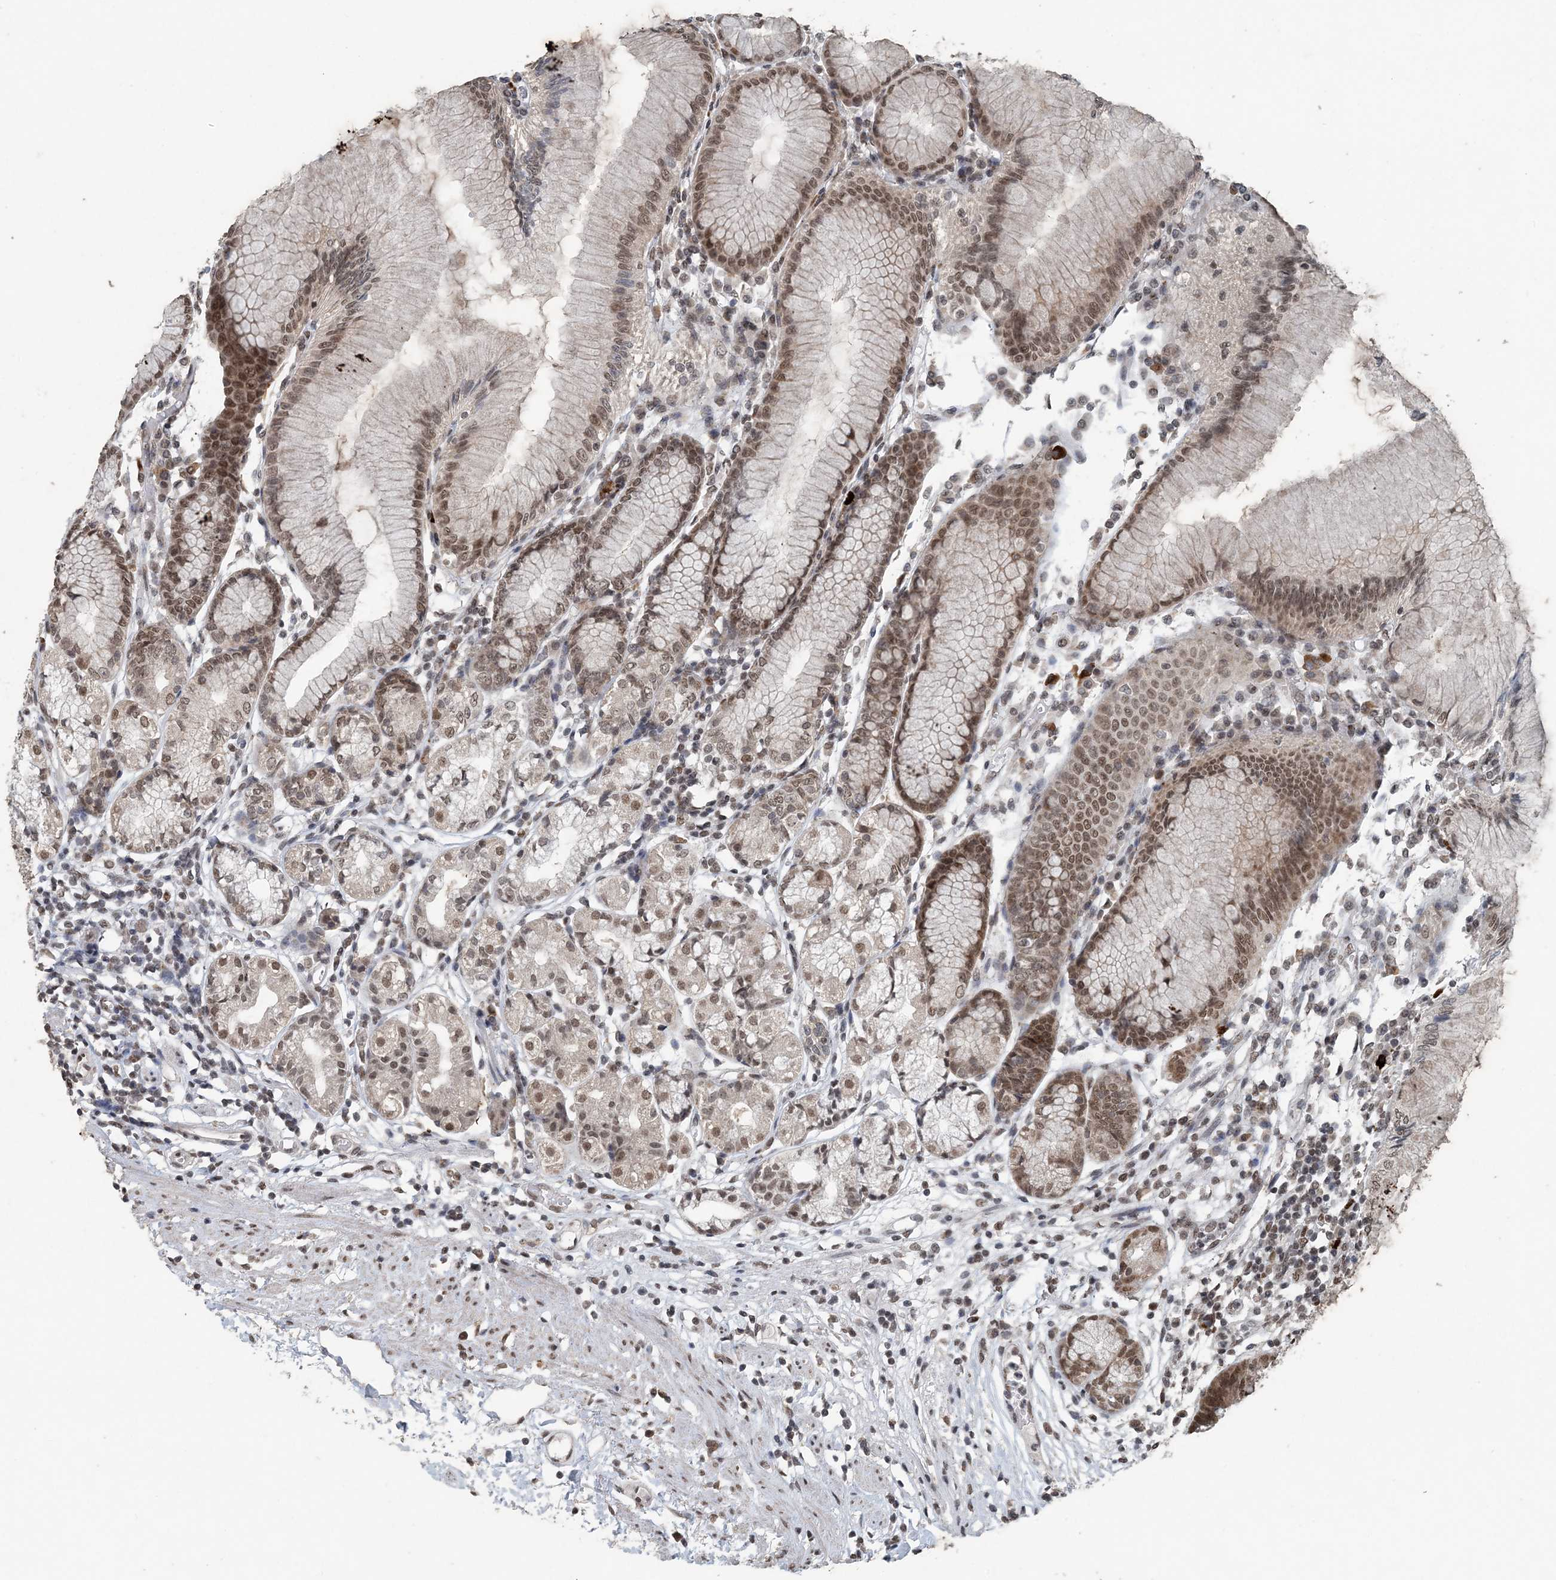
{"staining": {"intensity": "moderate", "quantity": ">75%", "location": "nuclear"}, "tissue": "stomach", "cell_type": "Glandular cells", "image_type": "normal", "snomed": [{"axis": "morphology", "description": "Normal tissue, NOS"}, {"axis": "topography", "description": "Stomach"}], "caption": "Human stomach stained with a protein marker demonstrates moderate staining in glandular cells.", "gene": "MBD2", "patient": {"sex": "female", "age": 57}}